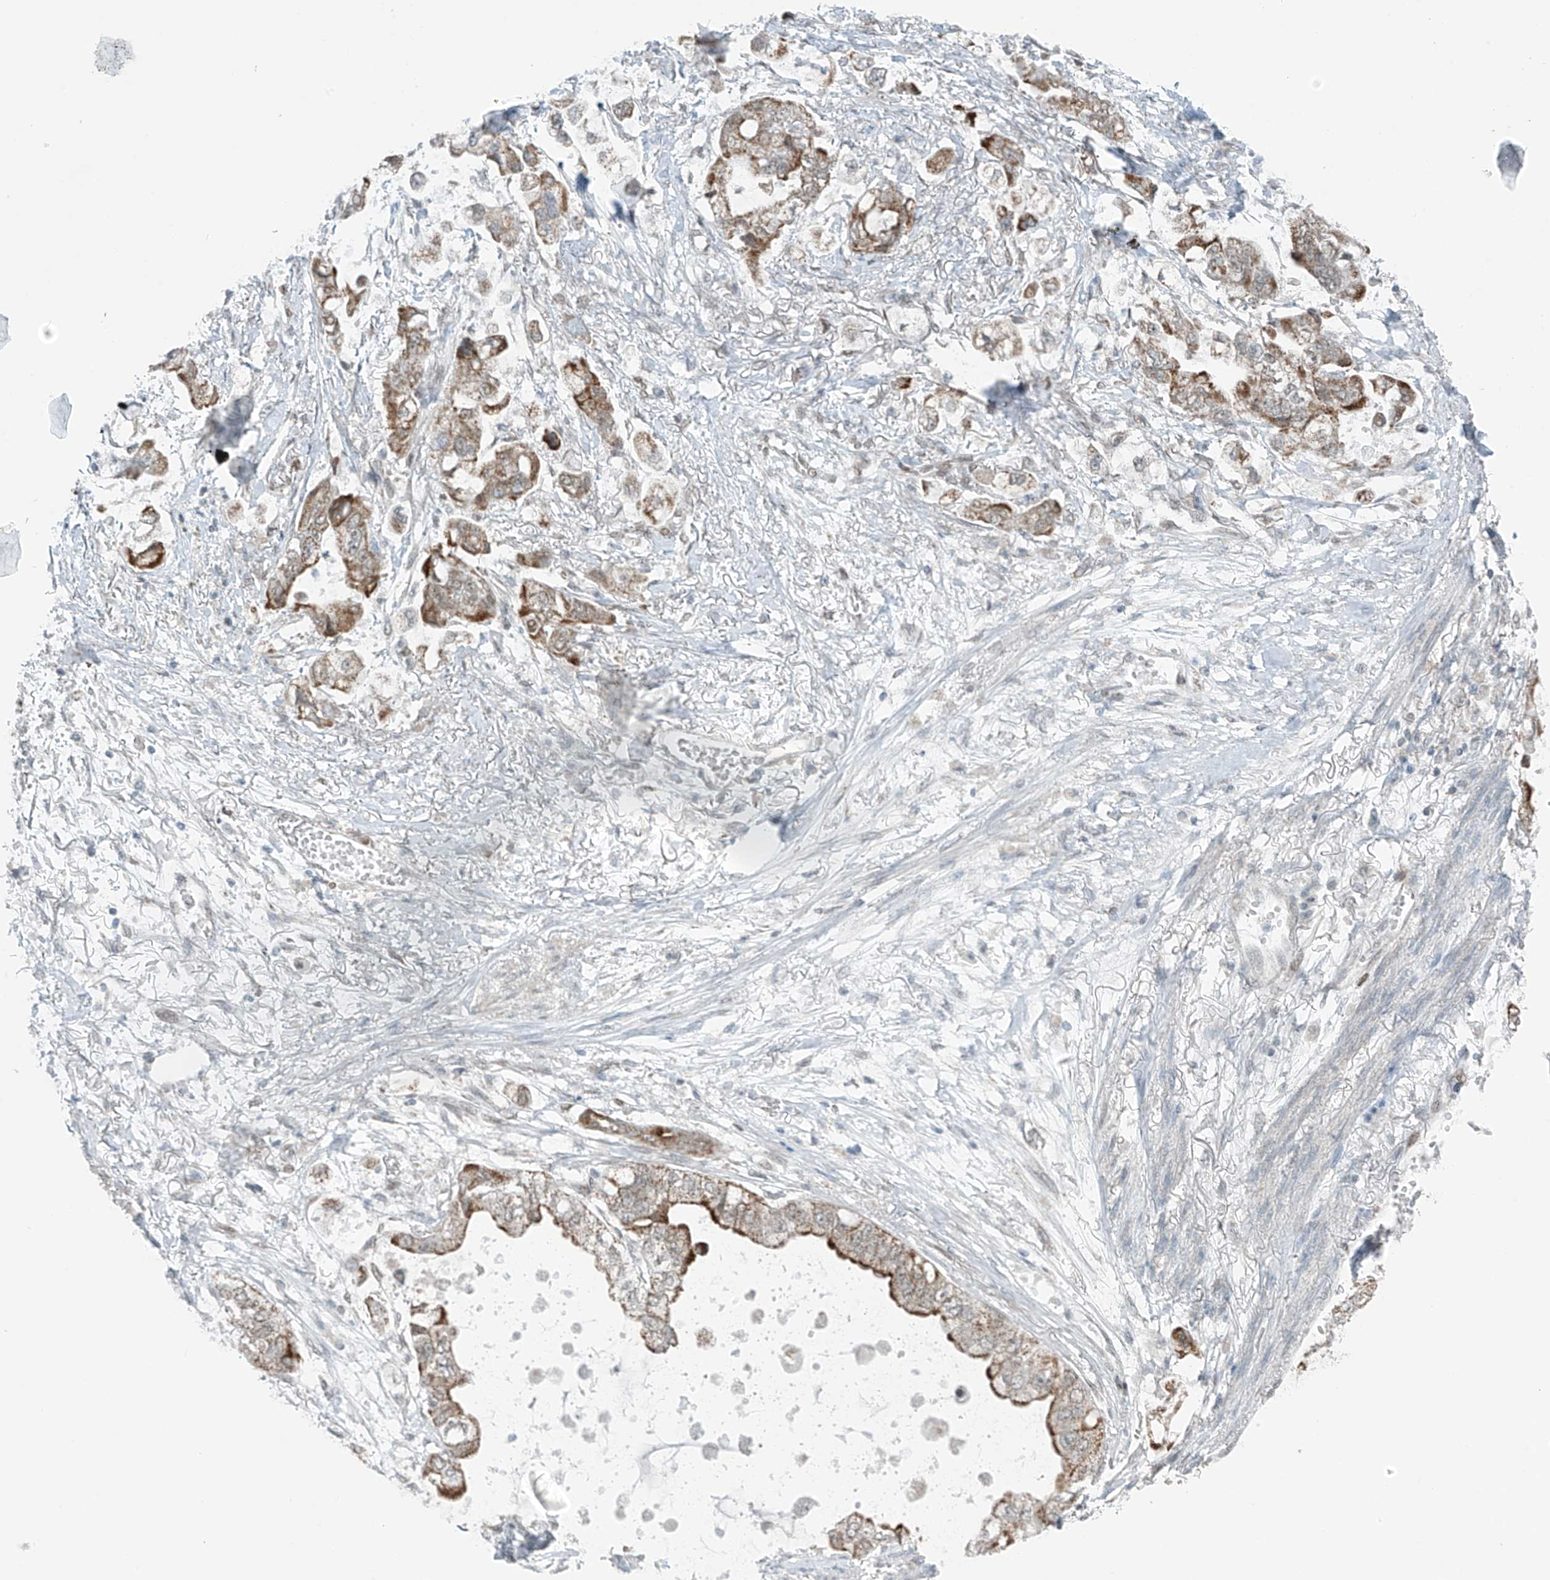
{"staining": {"intensity": "moderate", "quantity": ">75%", "location": "cytoplasmic/membranous"}, "tissue": "stomach cancer", "cell_type": "Tumor cells", "image_type": "cancer", "snomed": [{"axis": "morphology", "description": "Adenocarcinoma, NOS"}, {"axis": "topography", "description": "Stomach"}], "caption": "Immunohistochemistry image of neoplastic tissue: adenocarcinoma (stomach) stained using immunohistochemistry (IHC) exhibits medium levels of moderate protein expression localized specifically in the cytoplasmic/membranous of tumor cells, appearing as a cytoplasmic/membranous brown color.", "gene": "WRNIP1", "patient": {"sex": "male", "age": 62}}